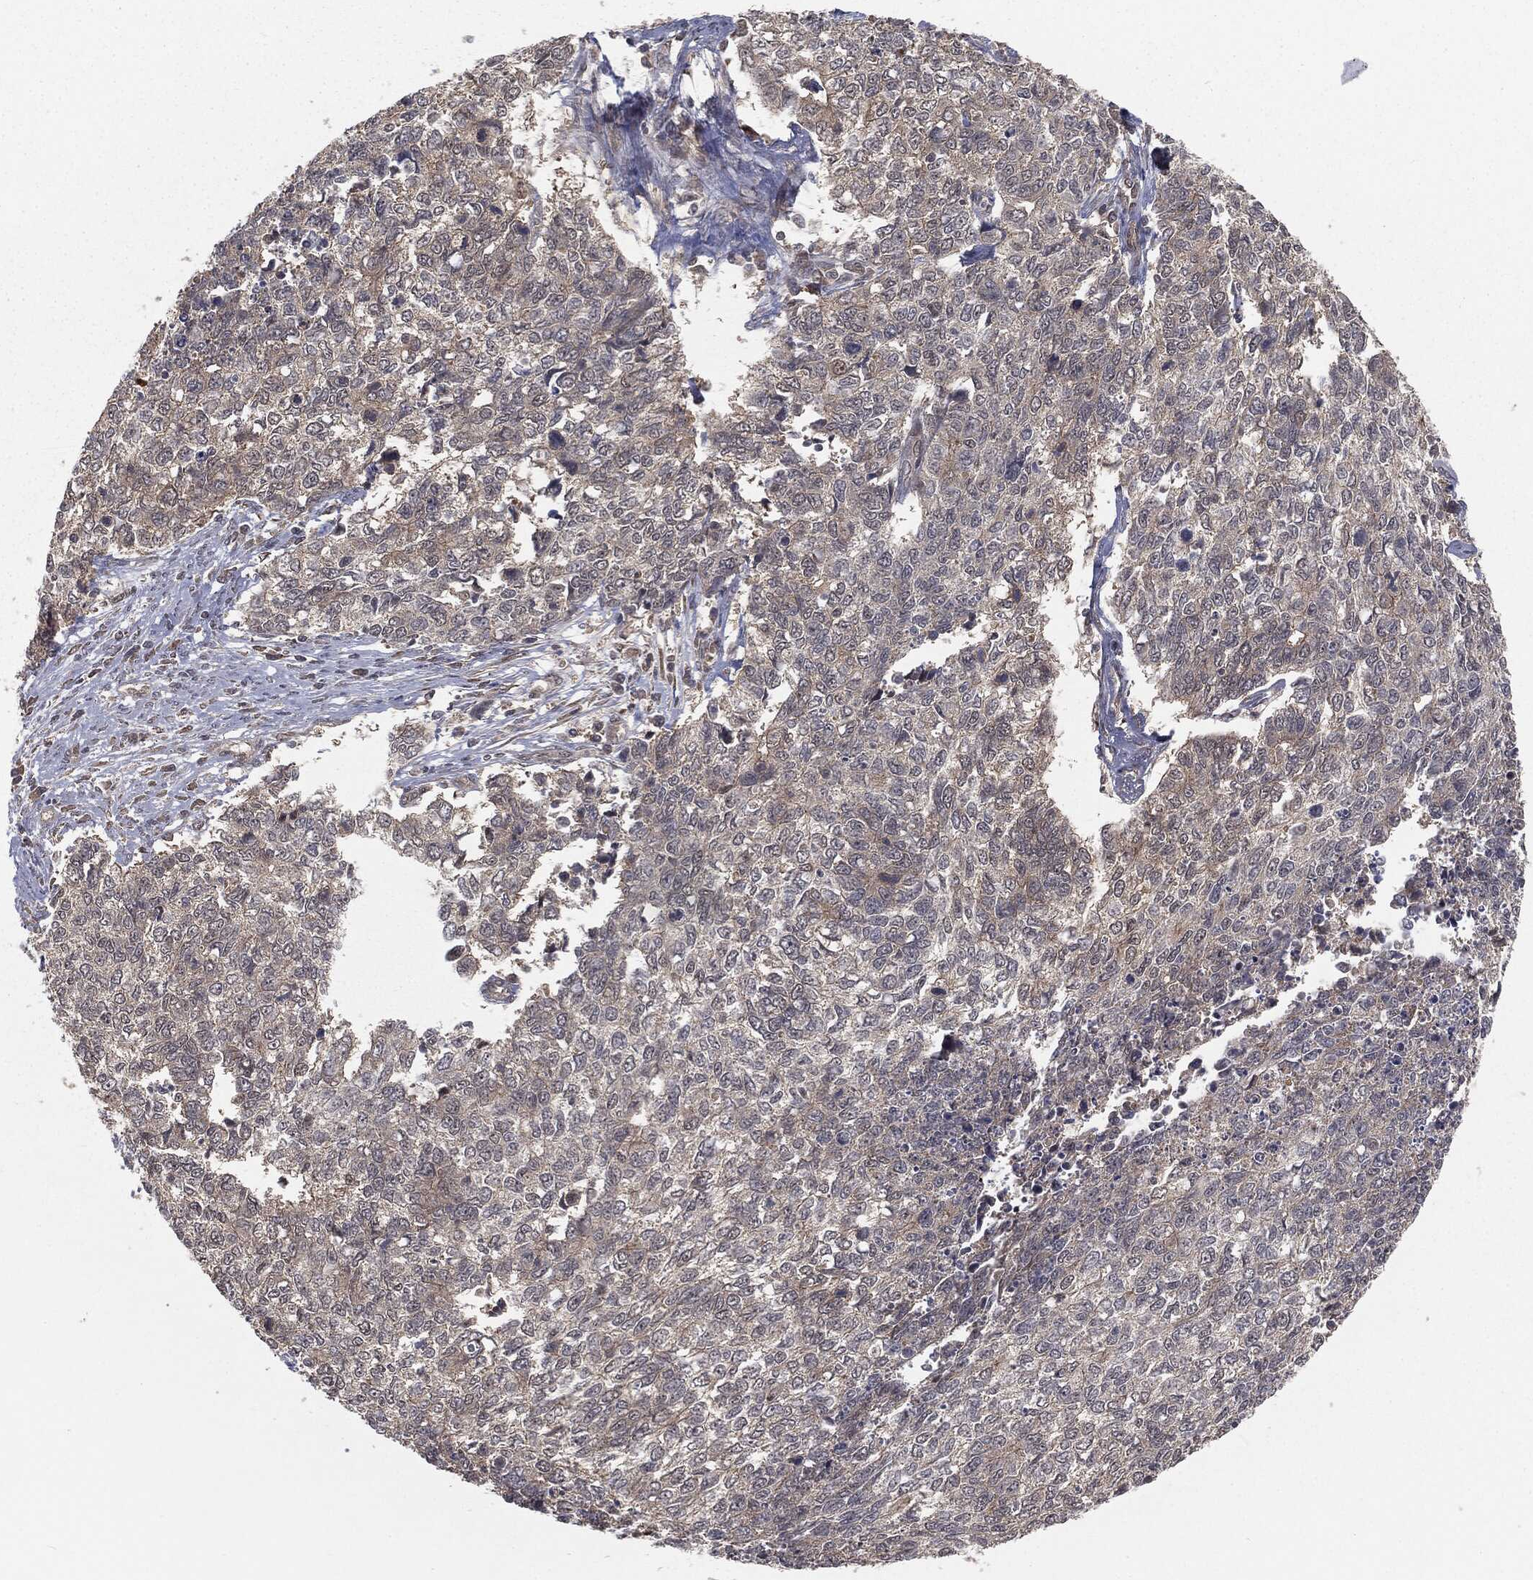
{"staining": {"intensity": "negative", "quantity": "none", "location": "none"}, "tissue": "cervical cancer", "cell_type": "Tumor cells", "image_type": "cancer", "snomed": [{"axis": "morphology", "description": "Adenocarcinoma, NOS"}, {"axis": "topography", "description": "Cervix"}], "caption": "Cervical adenocarcinoma was stained to show a protein in brown. There is no significant staining in tumor cells. (Immunohistochemistry (ihc), brightfield microscopy, high magnification).", "gene": "FBXO7", "patient": {"sex": "female", "age": 63}}